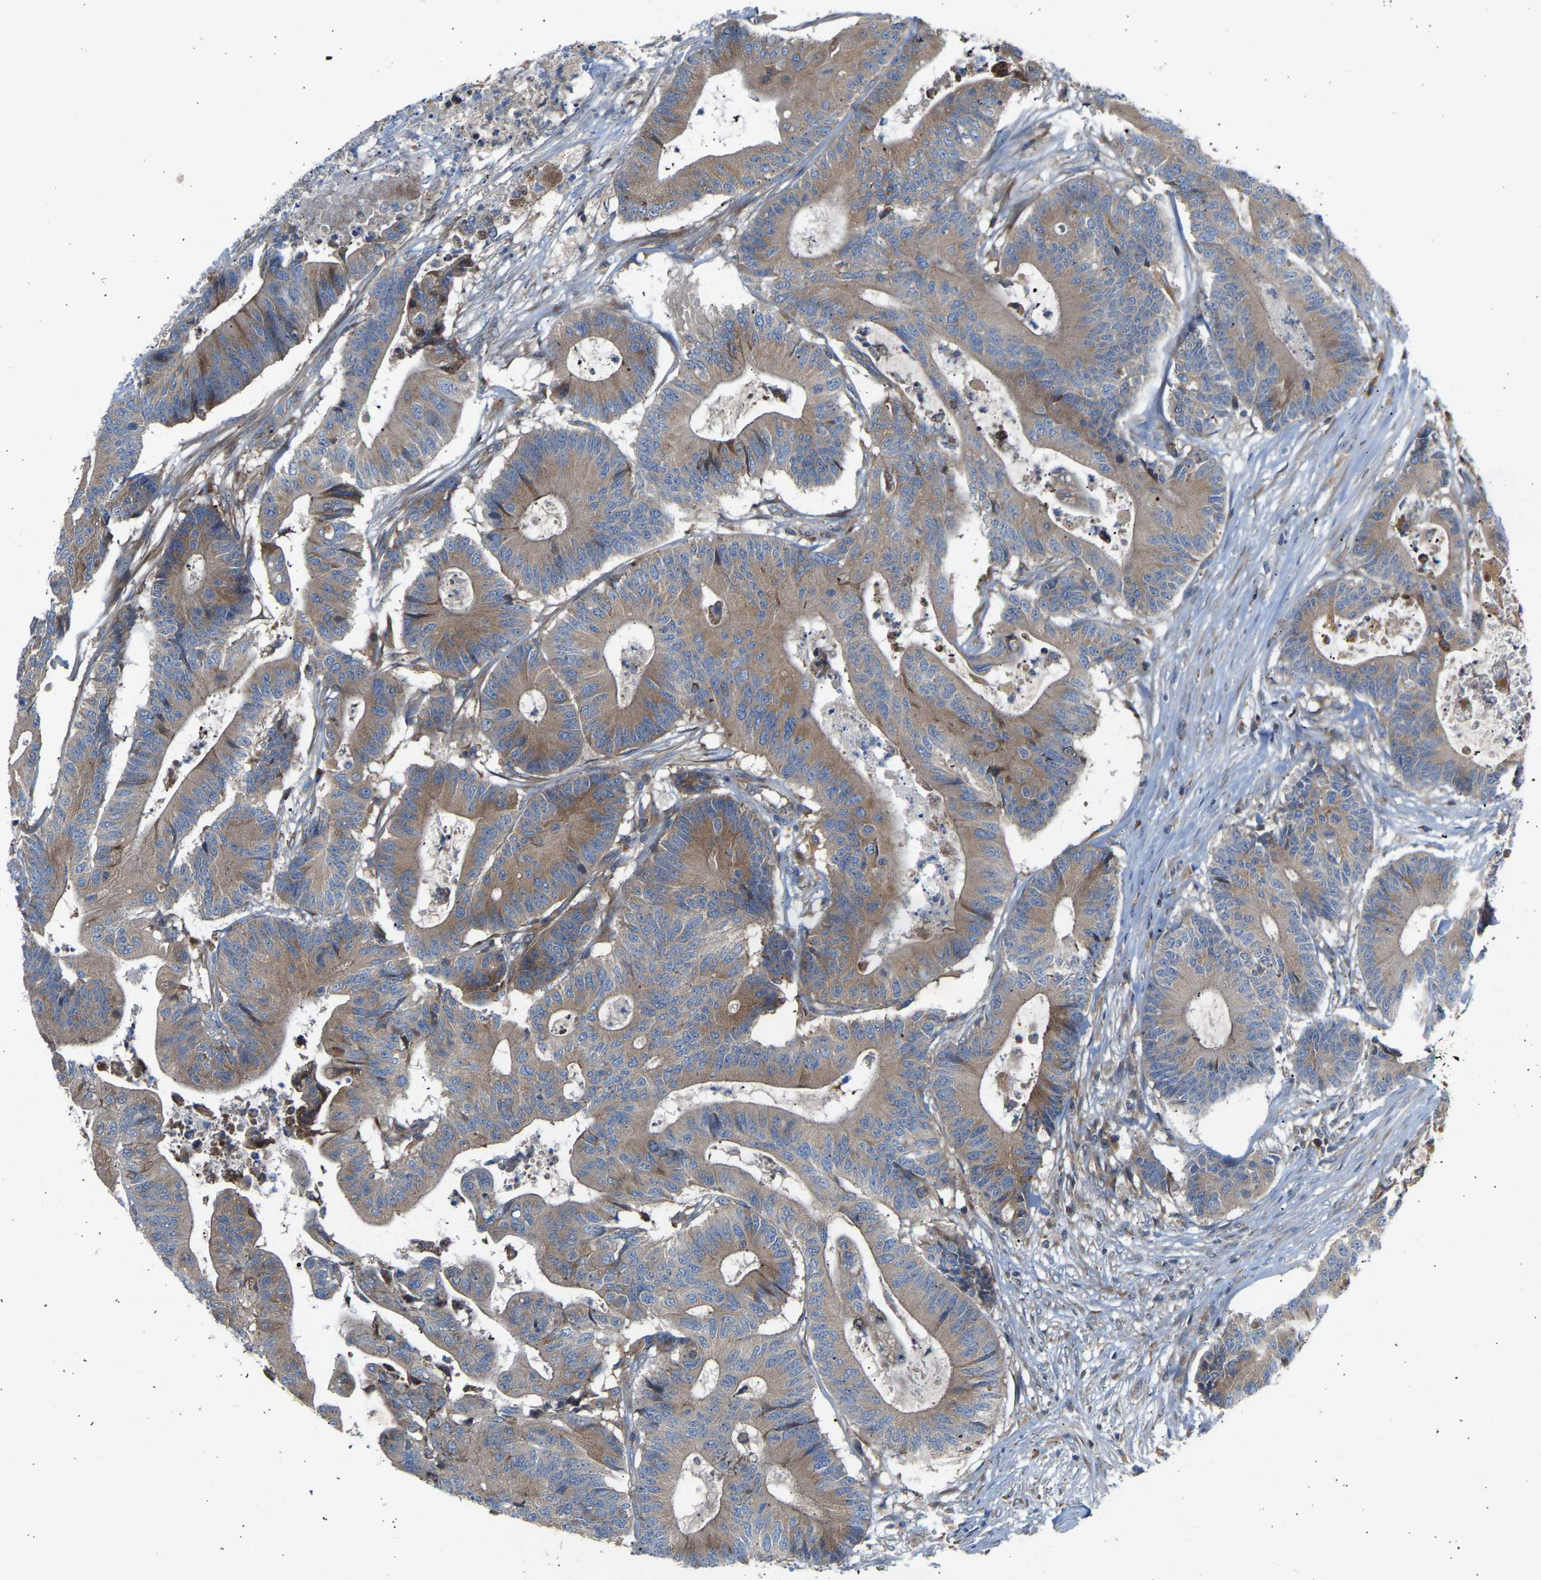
{"staining": {"intensity": "moderate", "quantity": ">75%", "location": "cytoplasmic/membranous"}, "tissue": "colorectal cancer", "cell_type": "Tumor cells", "image_type": "cancer", "snomed": [{"axis": "morphology", "description": "Adenocarcinoma, NOS"}, {"axis": "topography", "description": "Colon"}], "caption": "Protein analysis of colorectal cancer tissue displays moderate cytoplasmic/membranous positivity in approximately >75% of tumor cells.", "gene": "GCN1", "patient": {"sex": "female", "age": 84}}